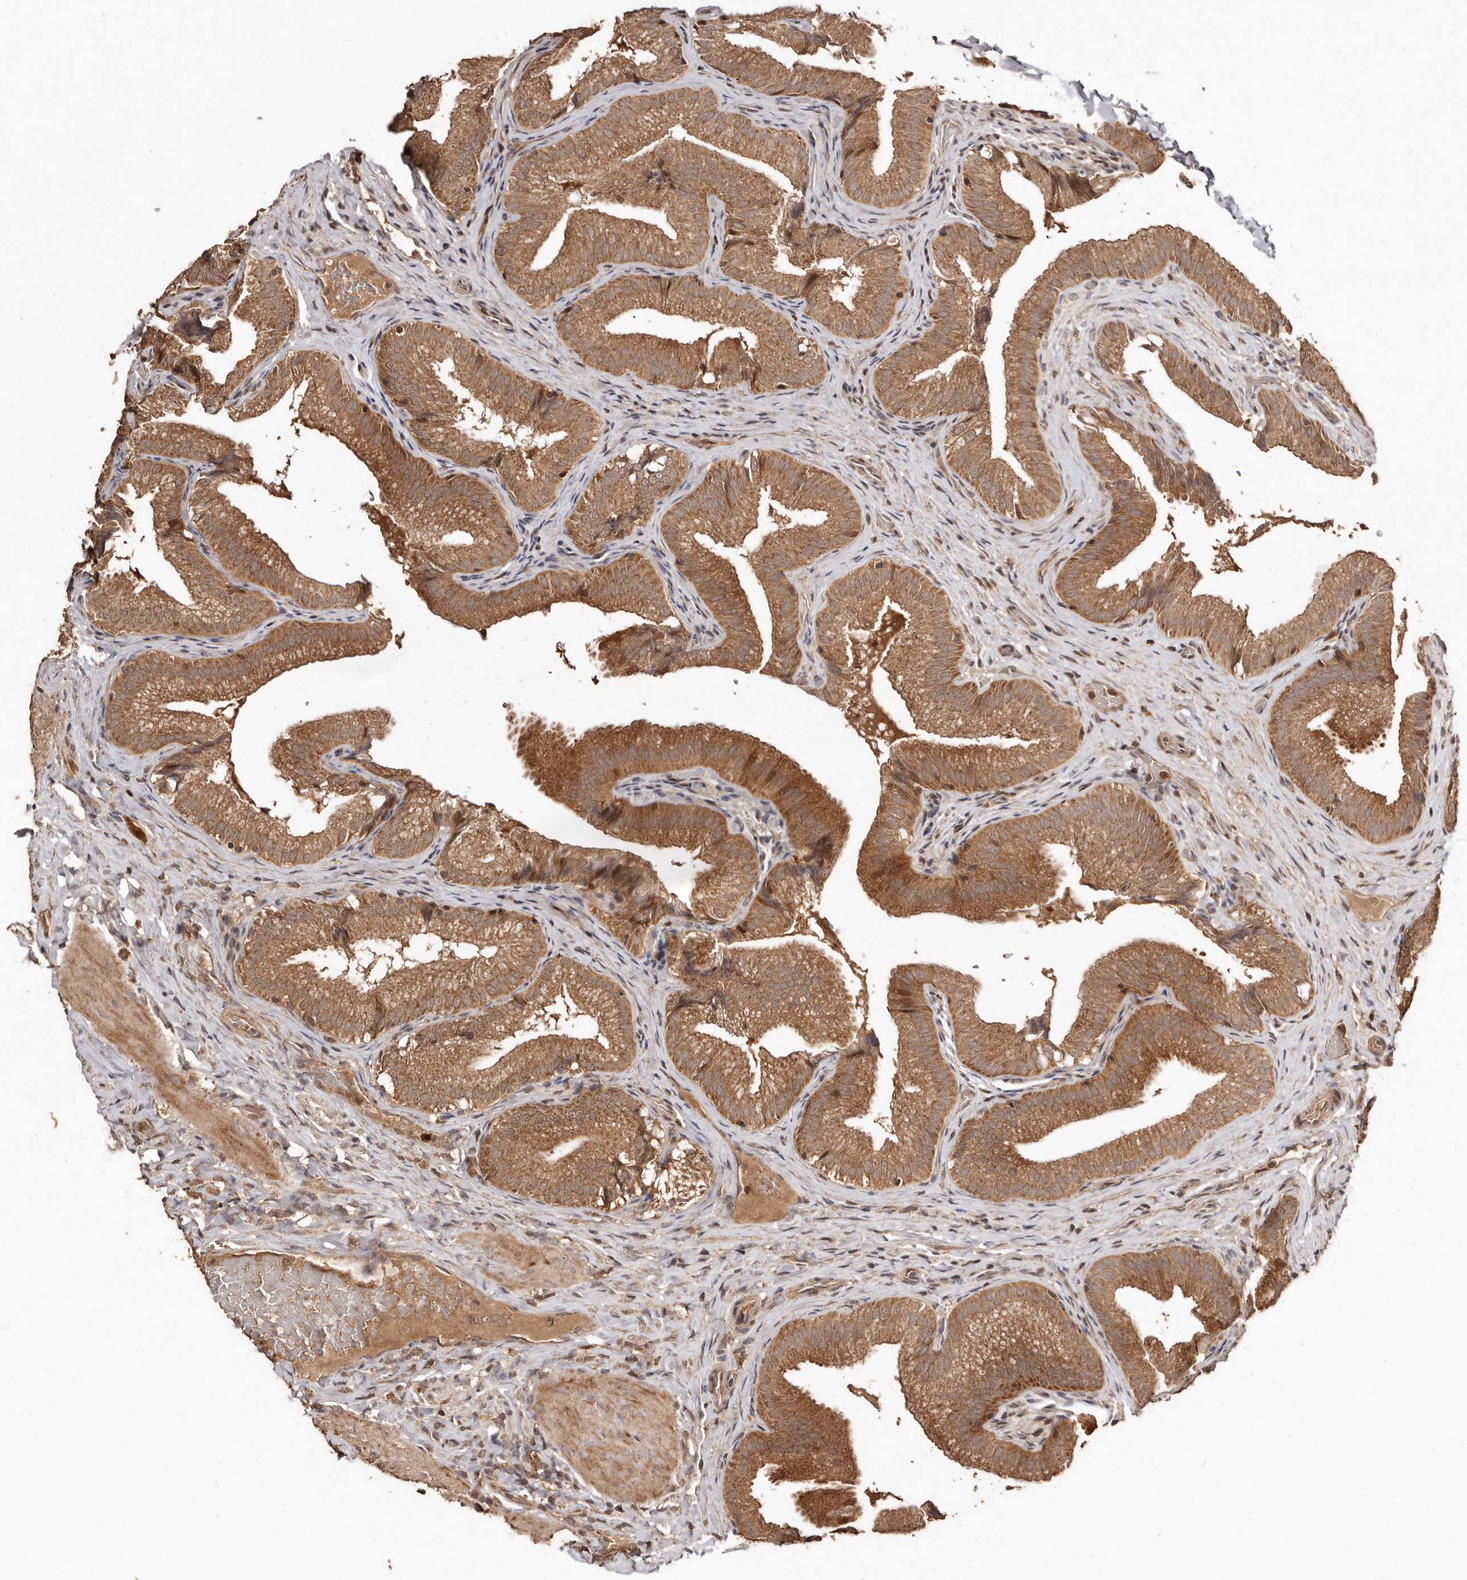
{"staining": {"intensity": "moderate", "quantity": ">75%", "location": "cytoplasmic/membranous"}, "tissue": "gallbladder", "cell_type": "Glandular cells", "image_type": "normal", "snomed": [{"axis": "morphology", "description": "Normal tissue, NOS"}, {"axis": "topography", "description": "Gallbladder"}], "caption": "Normal gallbladder was stained to show a protein in brown. There is medium levels of moderate cytoplasmic/membranous positivity in about >75% of glandular cells. (brown staining indicates protein expression, while blue staining denotes nuclei).", "gene": "RWDD1", "patient": {"sex": "female", "age": 30}}